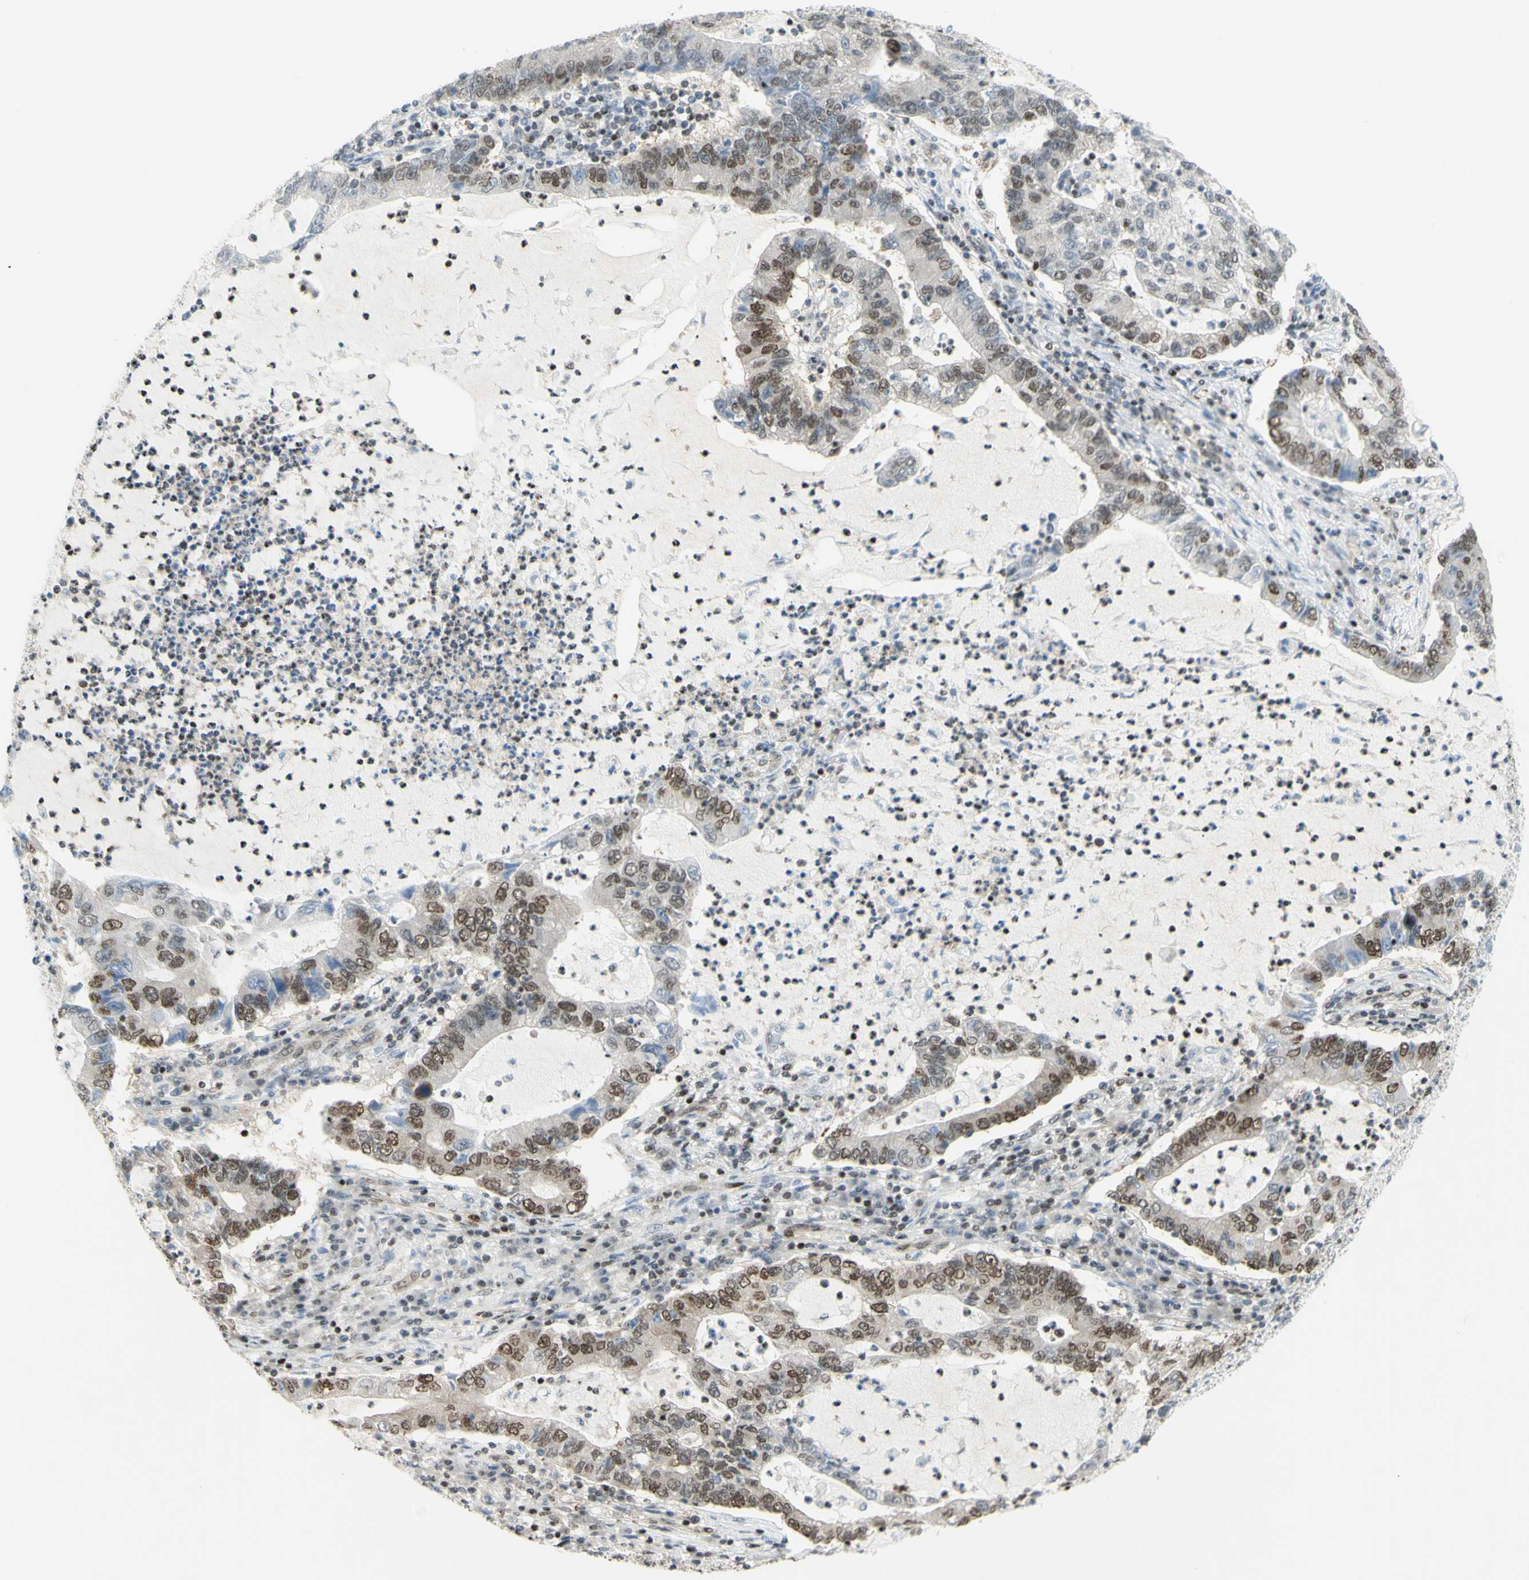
{"staining": {"intensity": "moderate", "quantity": "25%-75%", "location": "nuclear"}, "tissue": "lung cancer", "cell_type": "Tumor cells", "image_type": "cancer", "snomed": [{"axis": "morphology", "description": "Adenocarcinoma, NOS"}, {"axis": "topography", "description": "Lung"}], "caption": "Moderate nuclear protein positivity is identified in about 25%-75% of tumor cells in adenocarcinoma (lung). The staining is performed using DAB (3,3'-diaminobenzidine) brown chromogen to label protein expression. The nuclei are counter-stained blue using hematoxylin.", "gene": "ZMYM6", "patient": {"sex": "female", "age": 51}}